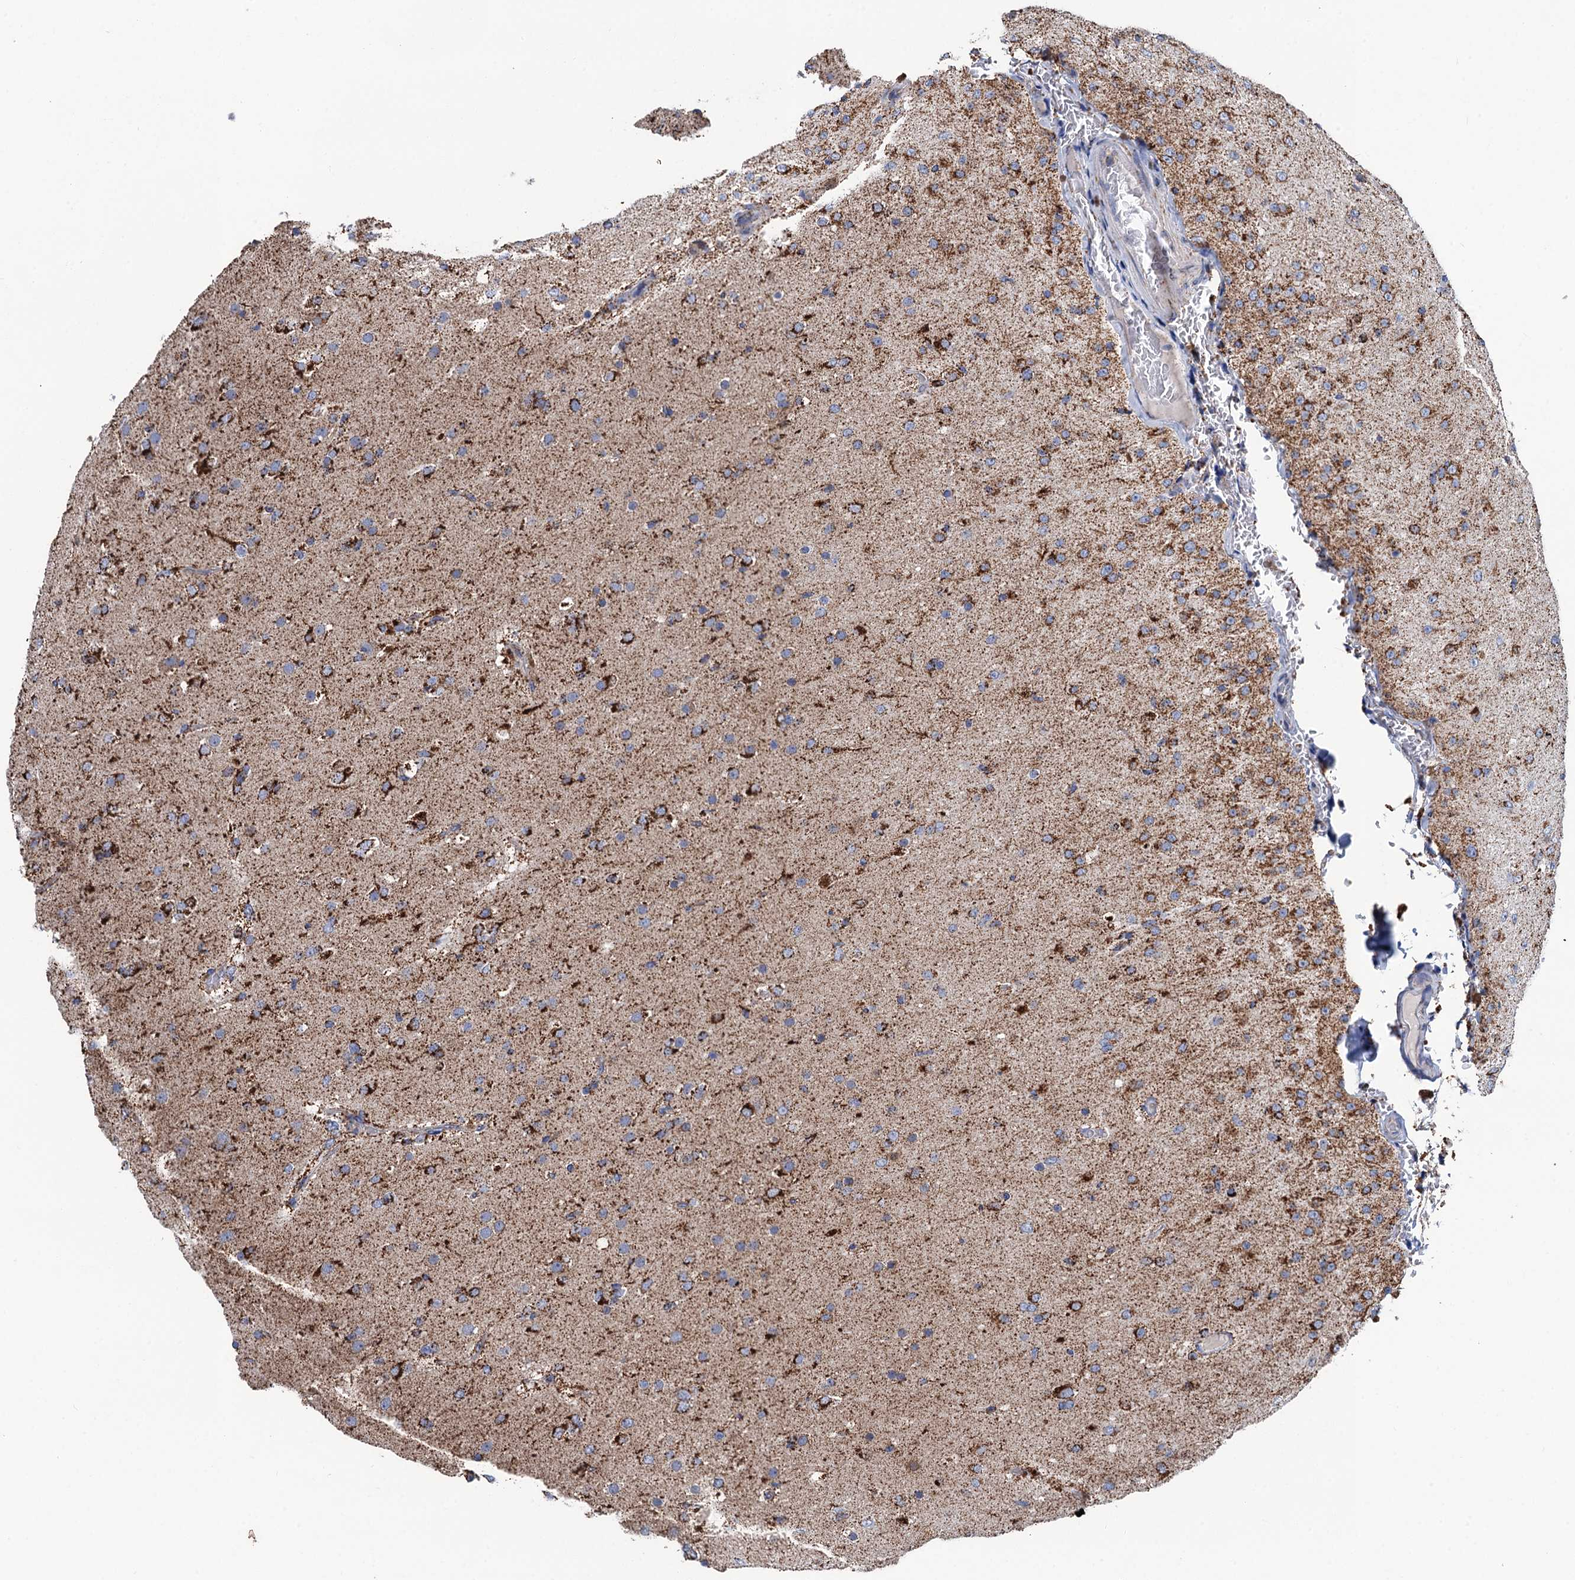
{"staining": {"intensity": "strong", "quantity": "25%-75%", "location": "cytoplasmic/membranous"}, "tissue": "glioma", "cell_type": "Tumor cells", "image_type": "cancer", "snomed": [{"axis": "morphology", "description": "Glioma, malignant, Low grade"}, {"axis": "topography", "description": "Brain"}], "caption": "About 25%-75% of tumor cells in malignant glioma (low-grade) demonstrate strong cytoplasmic/membranous protein expression as visualized by brown immunohistochemical staining.", "gene": "IVD", "patient": {"sex": "male", "age": 65}}